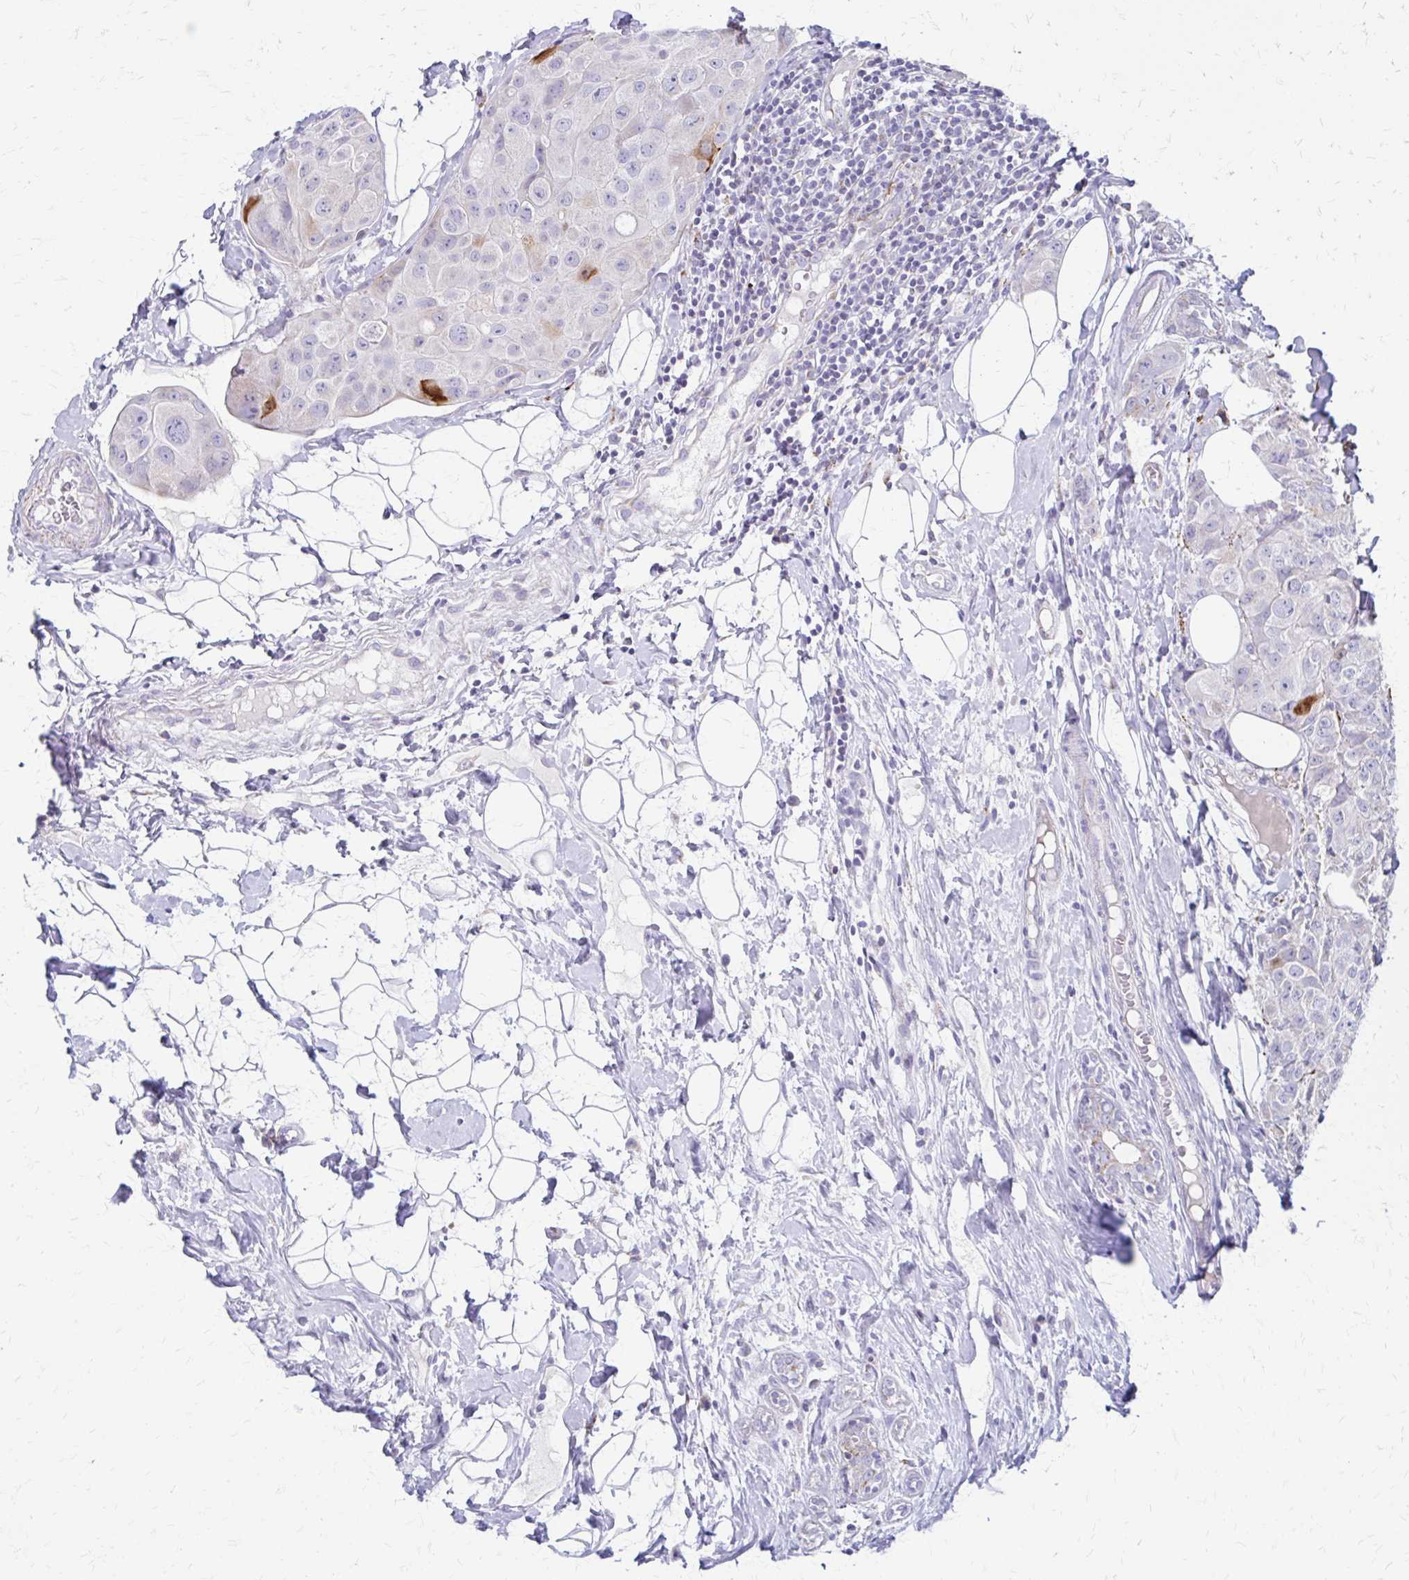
{"staining": {"intensity": "strong", "quantity": "<25%", "location": "cytoplasmic/membranous"}, "tissue": "breast cancer", "cell_type": "Tumor cells", "image_type": "cancer", "snomed": [{"axis": "morphology", "description": "Duct carcinoma"}, {"axis": "topography", "description": "Breast"}], "caption": "A brown stain labels strong cytoplasmic/membranous staining of a protein in breast intraductal carcinoma tumor cells.", "gene": "ZSCAN5B", "patient": {"sex": "female", "age": 43}}